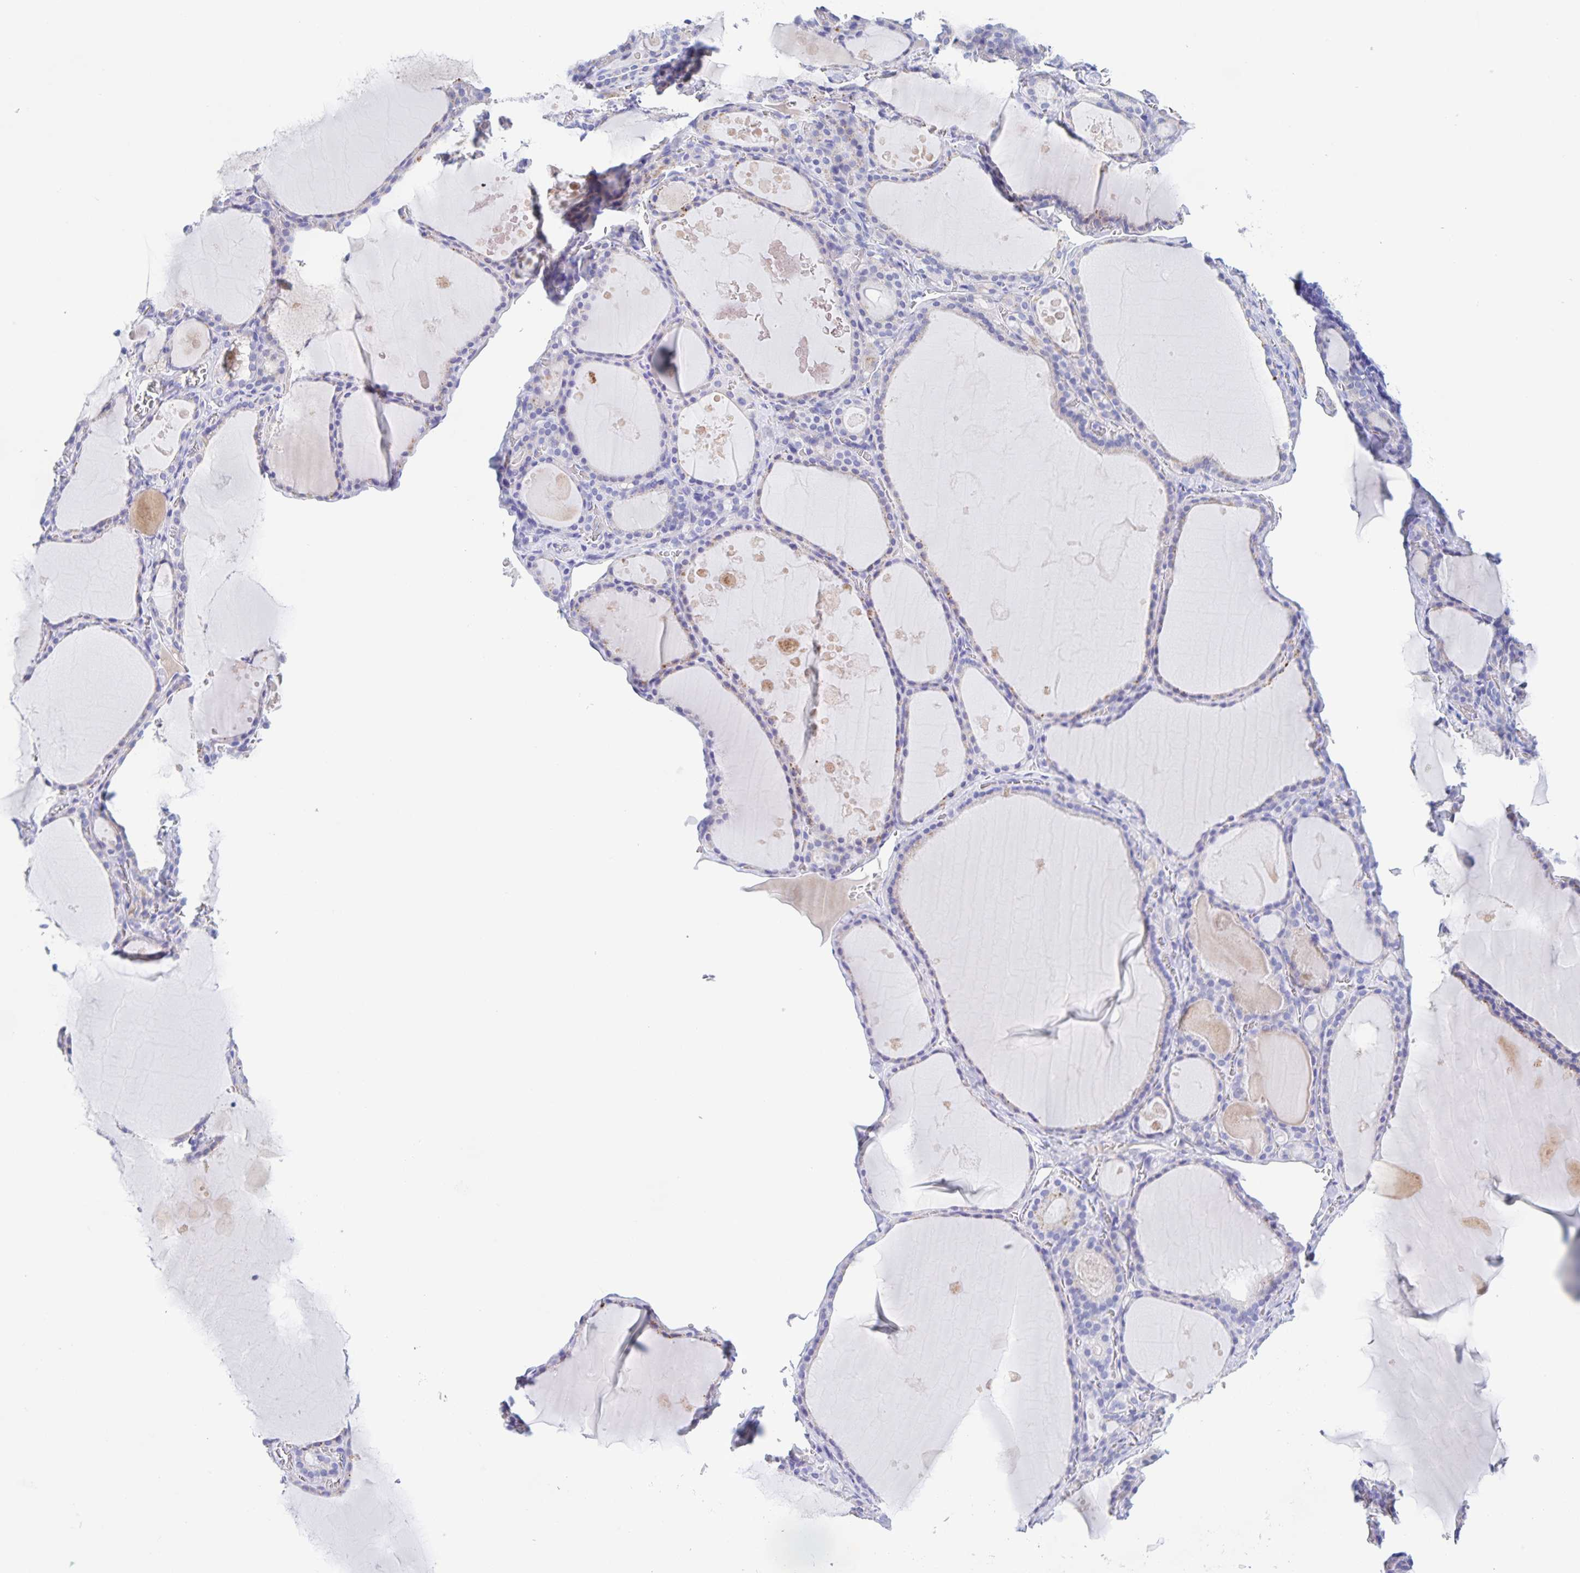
{"staining": {"intensity": "weak", "quantity": "<25%", "location": "cytoplasmic/membranous"}, "tissue": "thyroid gland", "cell_type": "Glandular cells", "image_type": "normal", "snomed": [{"axis": "morphology", "description": "Normal tissue, NOS"}, {"axis": "topography", "description": "Thyroid gland"}], "caption": "This is an IHC photomicrograph of benign human thyroid gland. There is no expression in glandular cells.", "gene": "CATSPER4", "patient": {"sex": "male", "age": 56}}